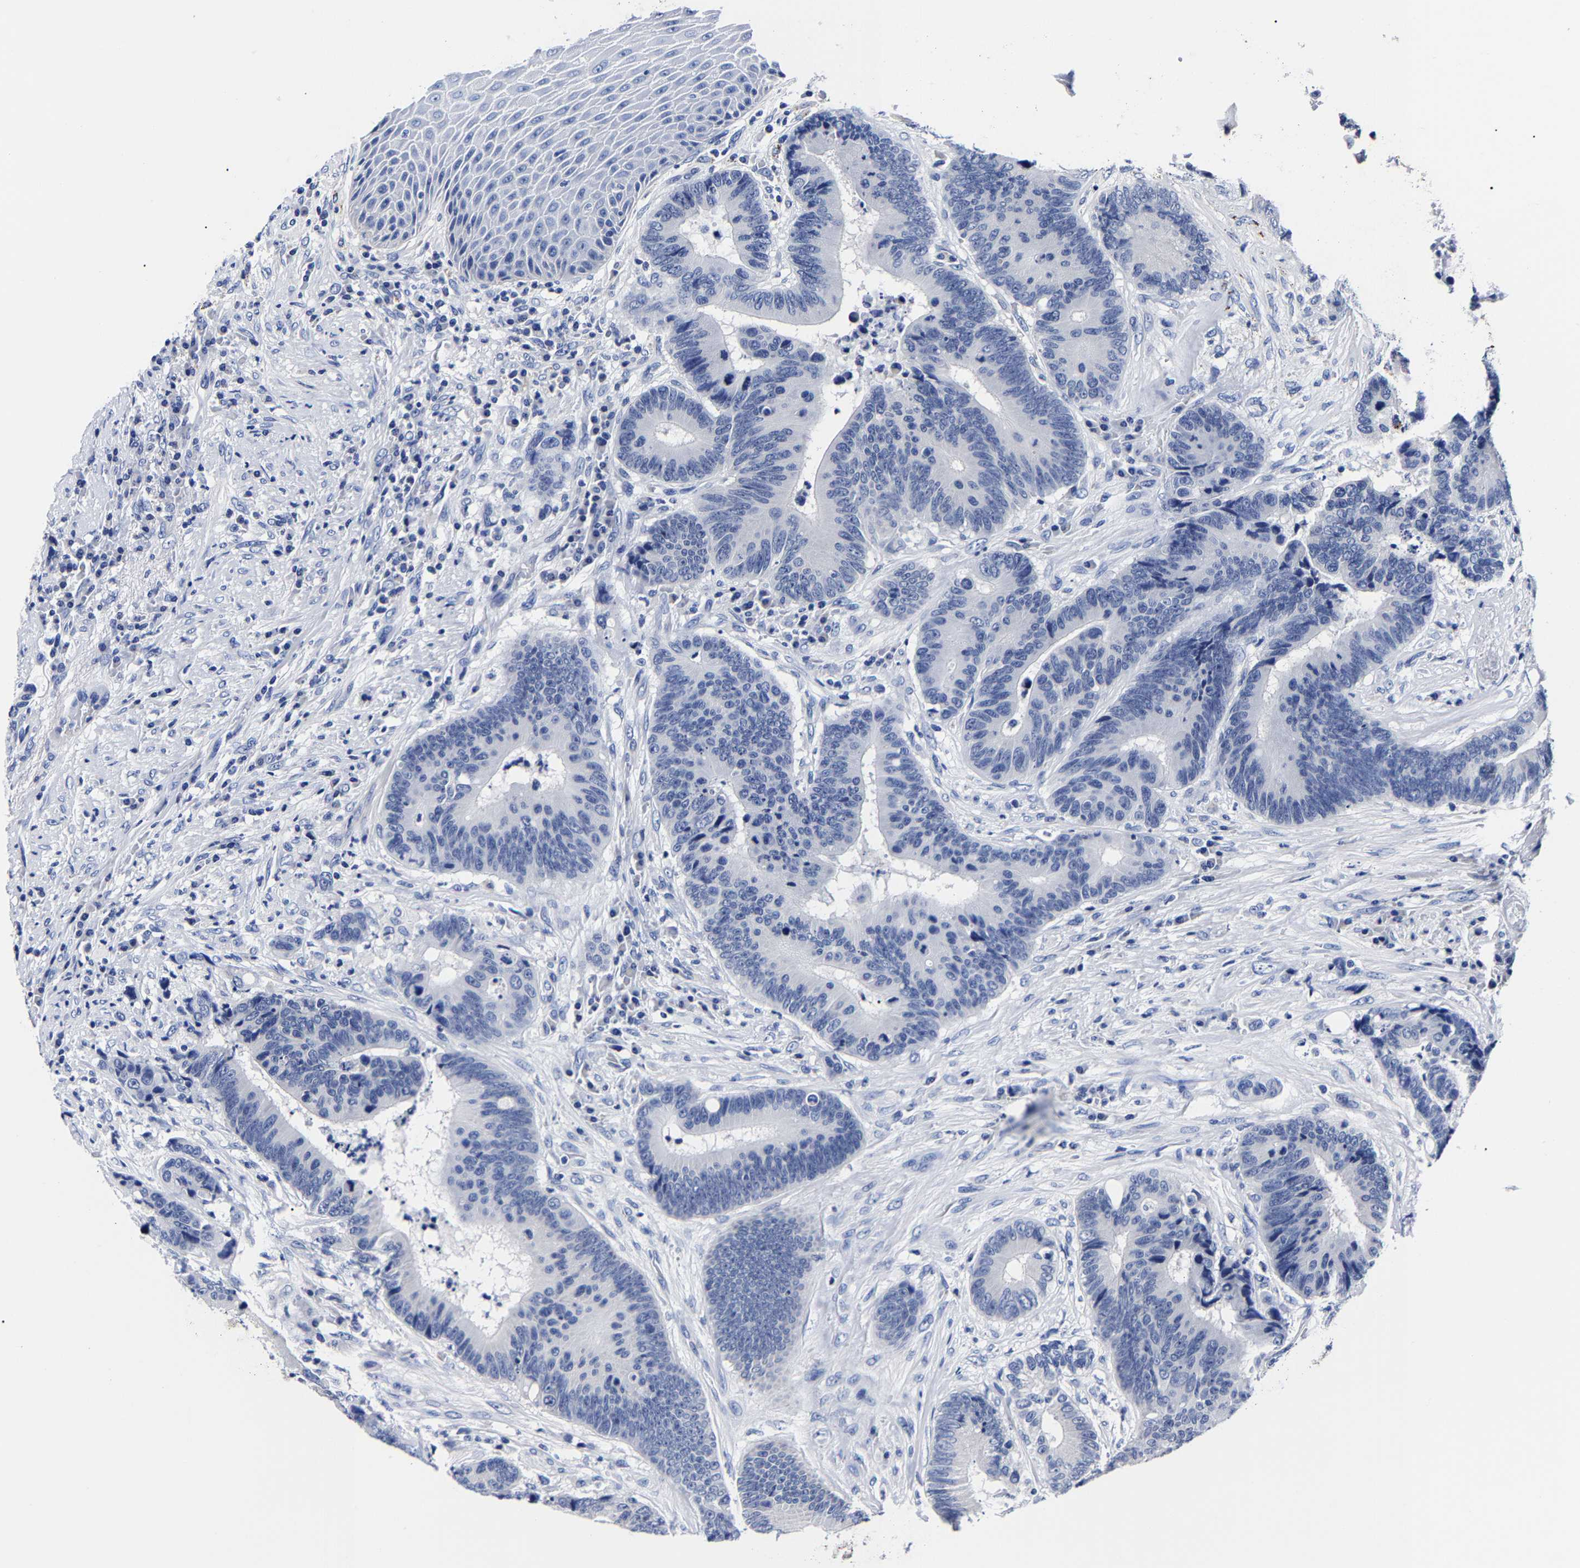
{"staining": {"intensity": "negative", "quantity": "none", "location": "none"}, "tissue": "colorectal cancer", "cell_type": "Tumor cells", "image_type": "cancer", "snomed": [{"axis": "morphology", "description": "Adenocarcinoma, NOS"}, {"axis": "topography", "description": "Rectum"}, {"axis": "topography", "description": "Anal"}], "caption": "This is a histopathology image of immunohistochemistry (IHC) staining of adenocarcinoma (colorectal), which shows no expression in tumor cells.", "gene": "CPA2", "patient": {"sex": "female", "age": 89}}